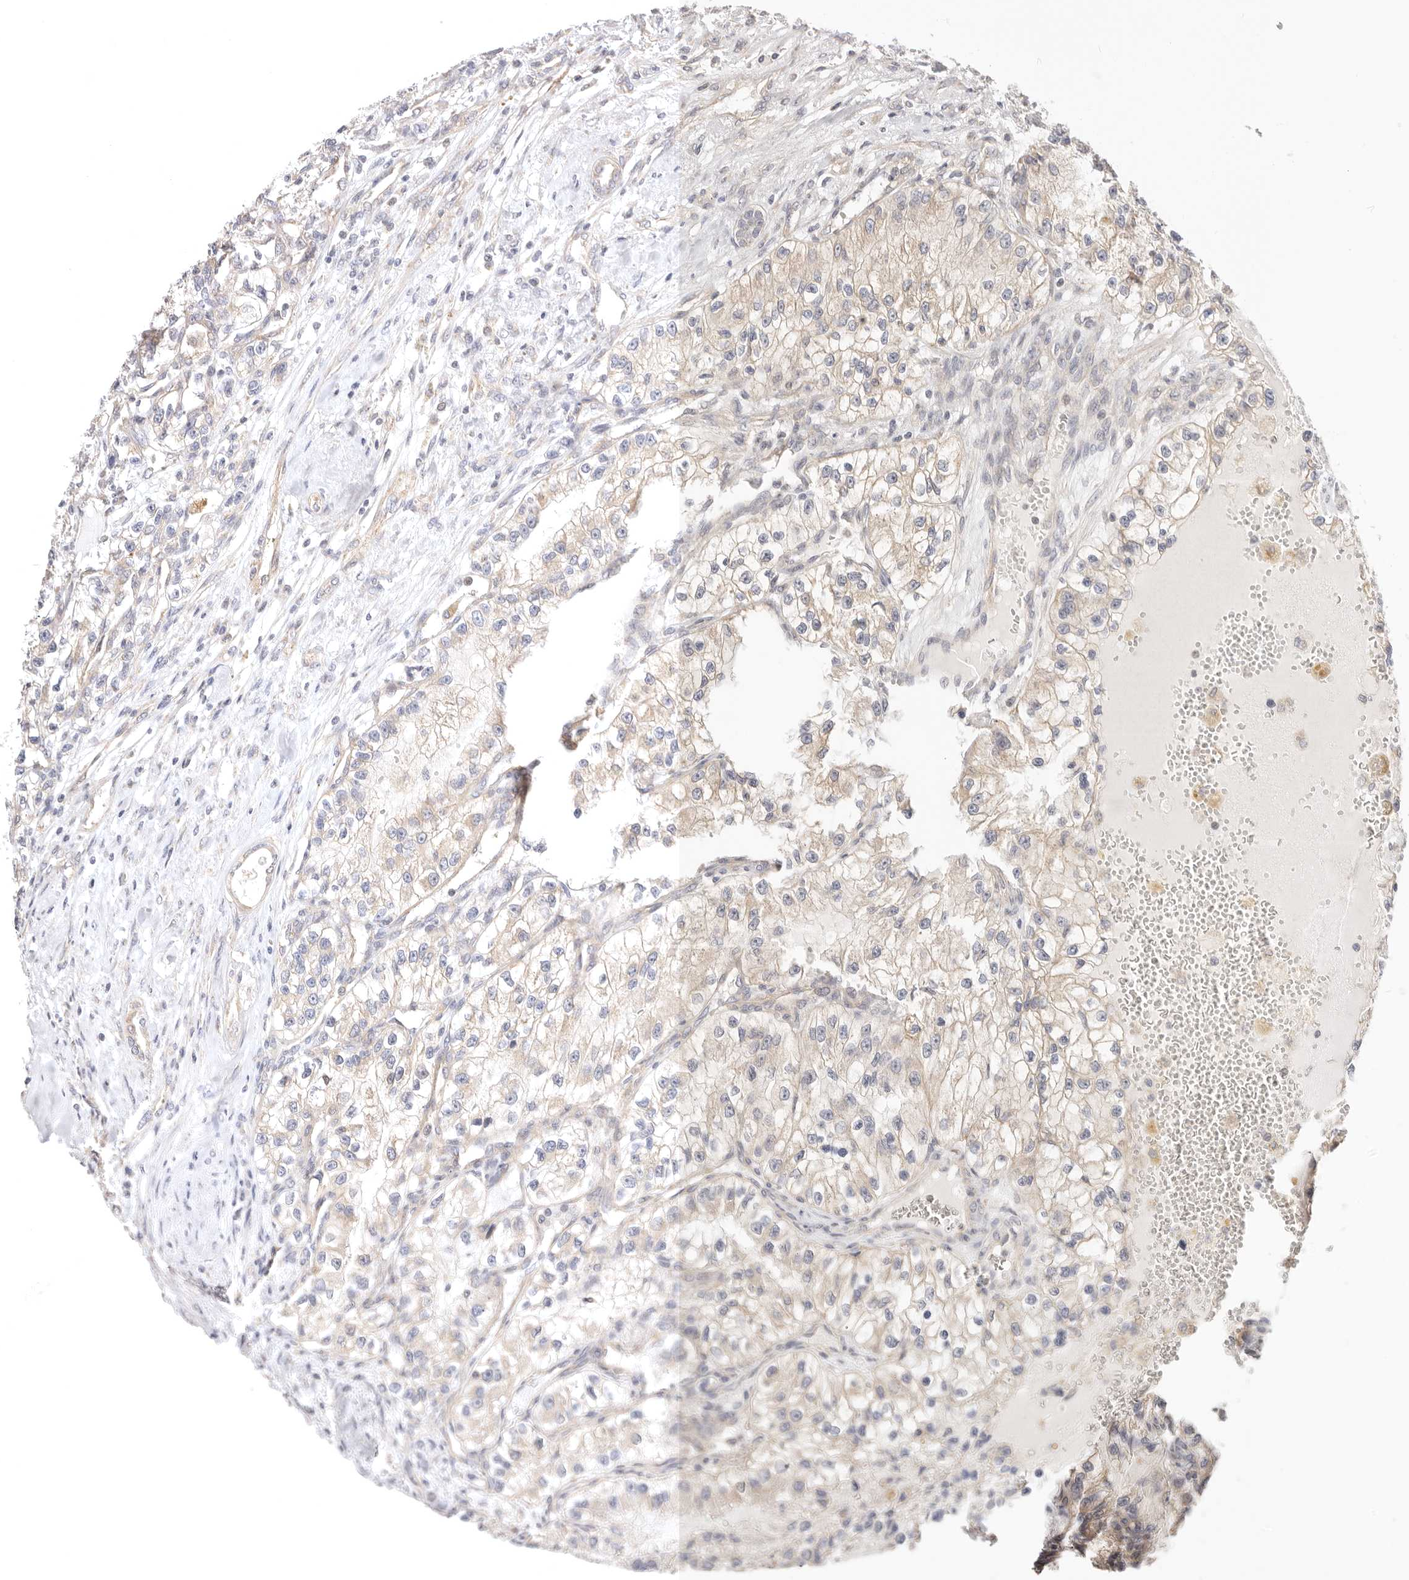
{"staining": {"intensity": "weak", "quantity": "<25%", "location": "cytoplasmic/membranous"}, "tissue": "renal cancer", "cell_type": "Tumor cells", "image_type": "cancer", "snomed": [{"axis": "morphology", "description": "Adenocarcinoma, NOS"}, {"axis": "topography", "description": "Kidney"}], "caption": "Renal cancer was stained to show a protein in brown. There is no significant positivity in tumor cells.", "gene": "KCMF1", "patient": {"sex": "female", "age": 57}}